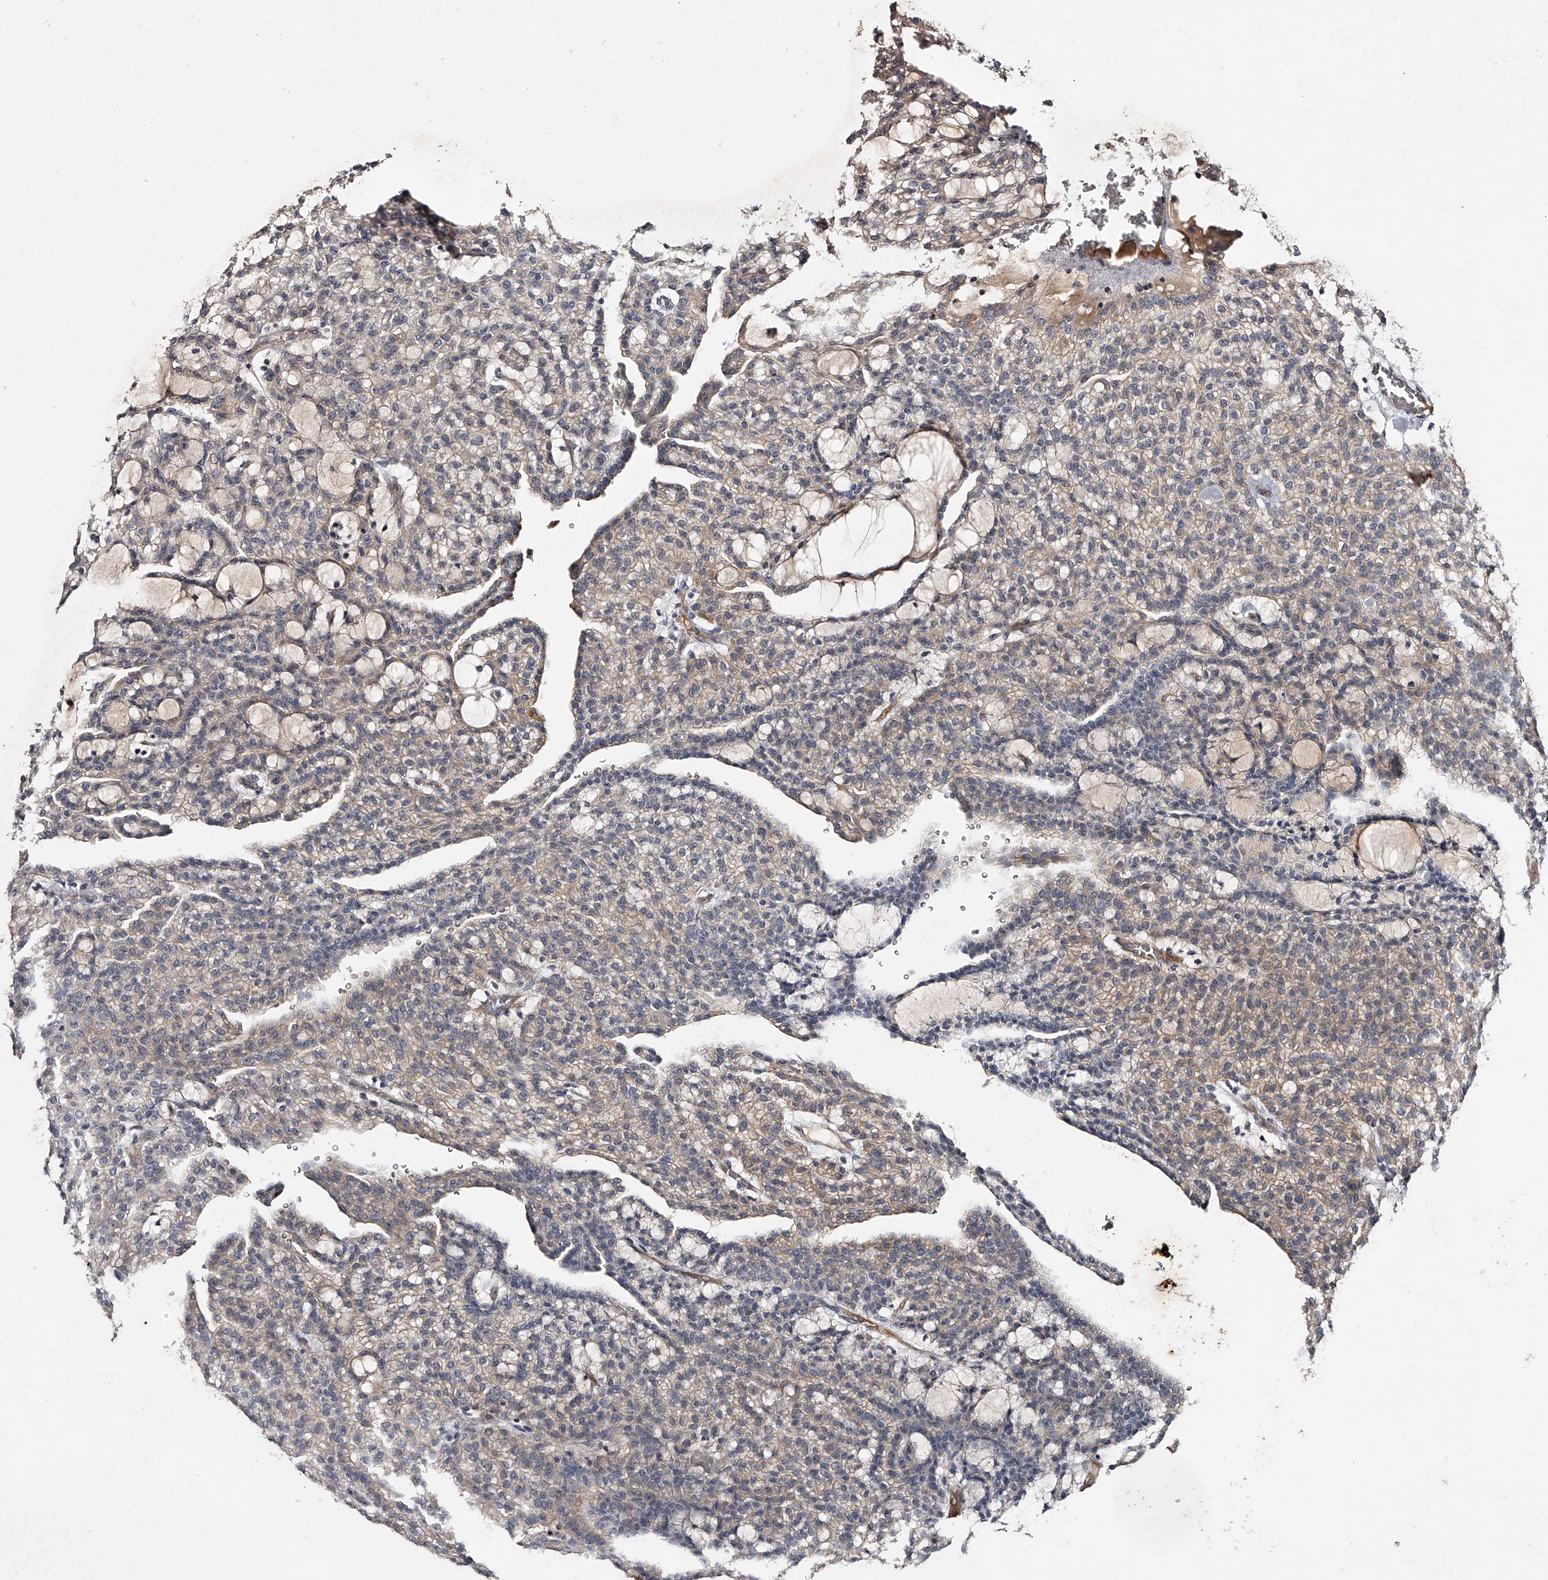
{"staining": {"intensity": "weak", "quantity": "25%-75%", "location": "cytoplasmic/membranous"}, "tissue": "renal cancer", "cell_type": "Tumor cells", "image_type": "cancer", "snomed": [{"axis": "morphology", "description": "Adenocarcinoma, NOS"}, {"axis": "topography", "description": "Kidney"}], "caption": "Adenocarcinoma (renal) stained with a brown dye reveals weak cytoplasmic/membranous positive positivity in approximately 25%-75% of tumor cells.", "gene": "MDN1", "patient": {"sex": "male", "age": 63}}